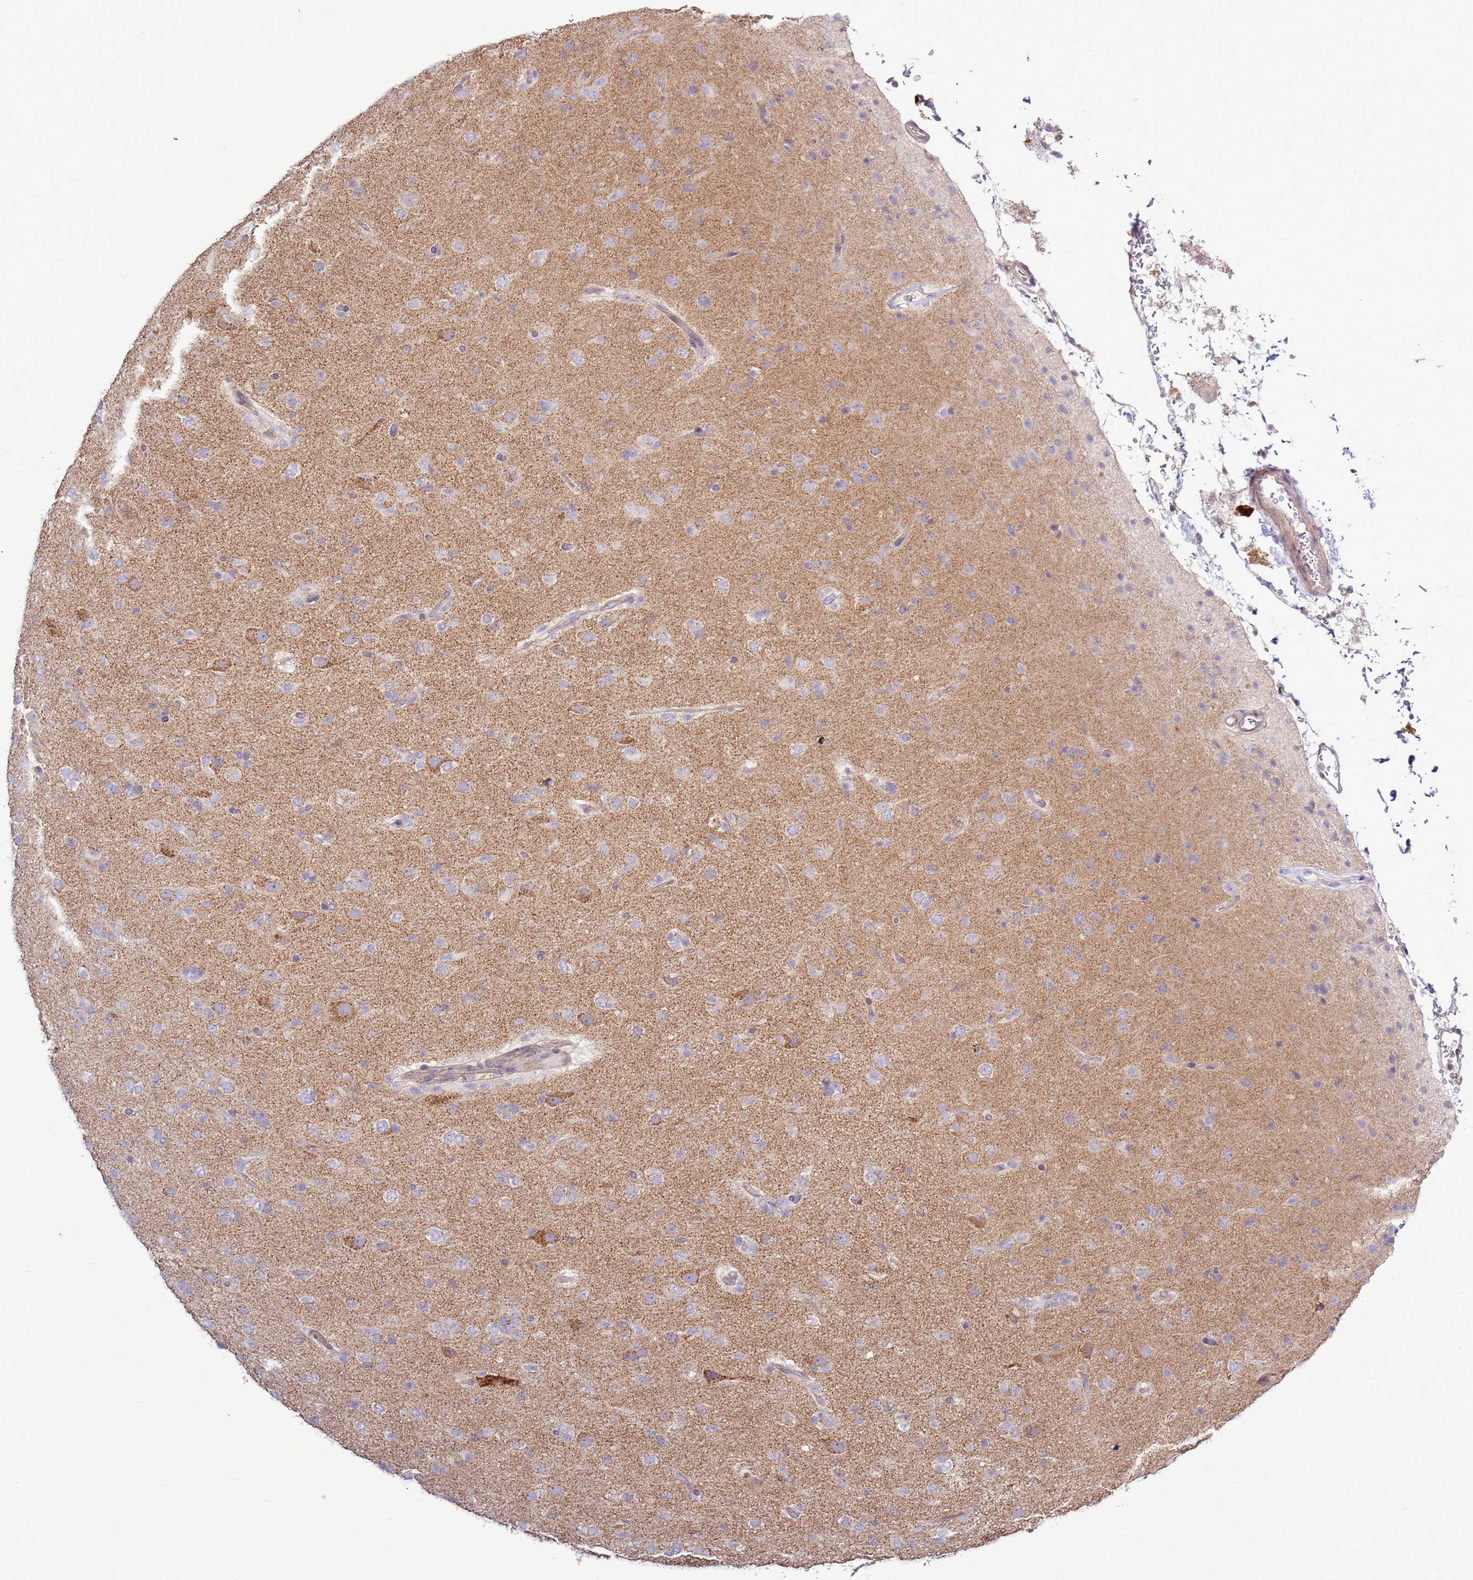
{"staining": {"intensity": "negative", "quantity": "none", "location": "none"}, "tissue": "glioma", "cell_type": "Tumor cells", "image_type": "cancer", "snomed": [{"axis": "morphology", "description": "Glioma, malignant, Low grade"}, {"axis": "topography", "description": "Brain"}], "caption": "DAB (3,3'-diaminobenzidine) immunohistochemical staining of human malignant glioma (low-grade) reveals no significant staining in tumor cells. The staining is performed using DAB (3,3'-diaminobenzidine) brown chromogen with nuclei counter-stained in using hematoxylin.", "gene": "EVA1B", "patient": {"sex": "male", "age": 65}}